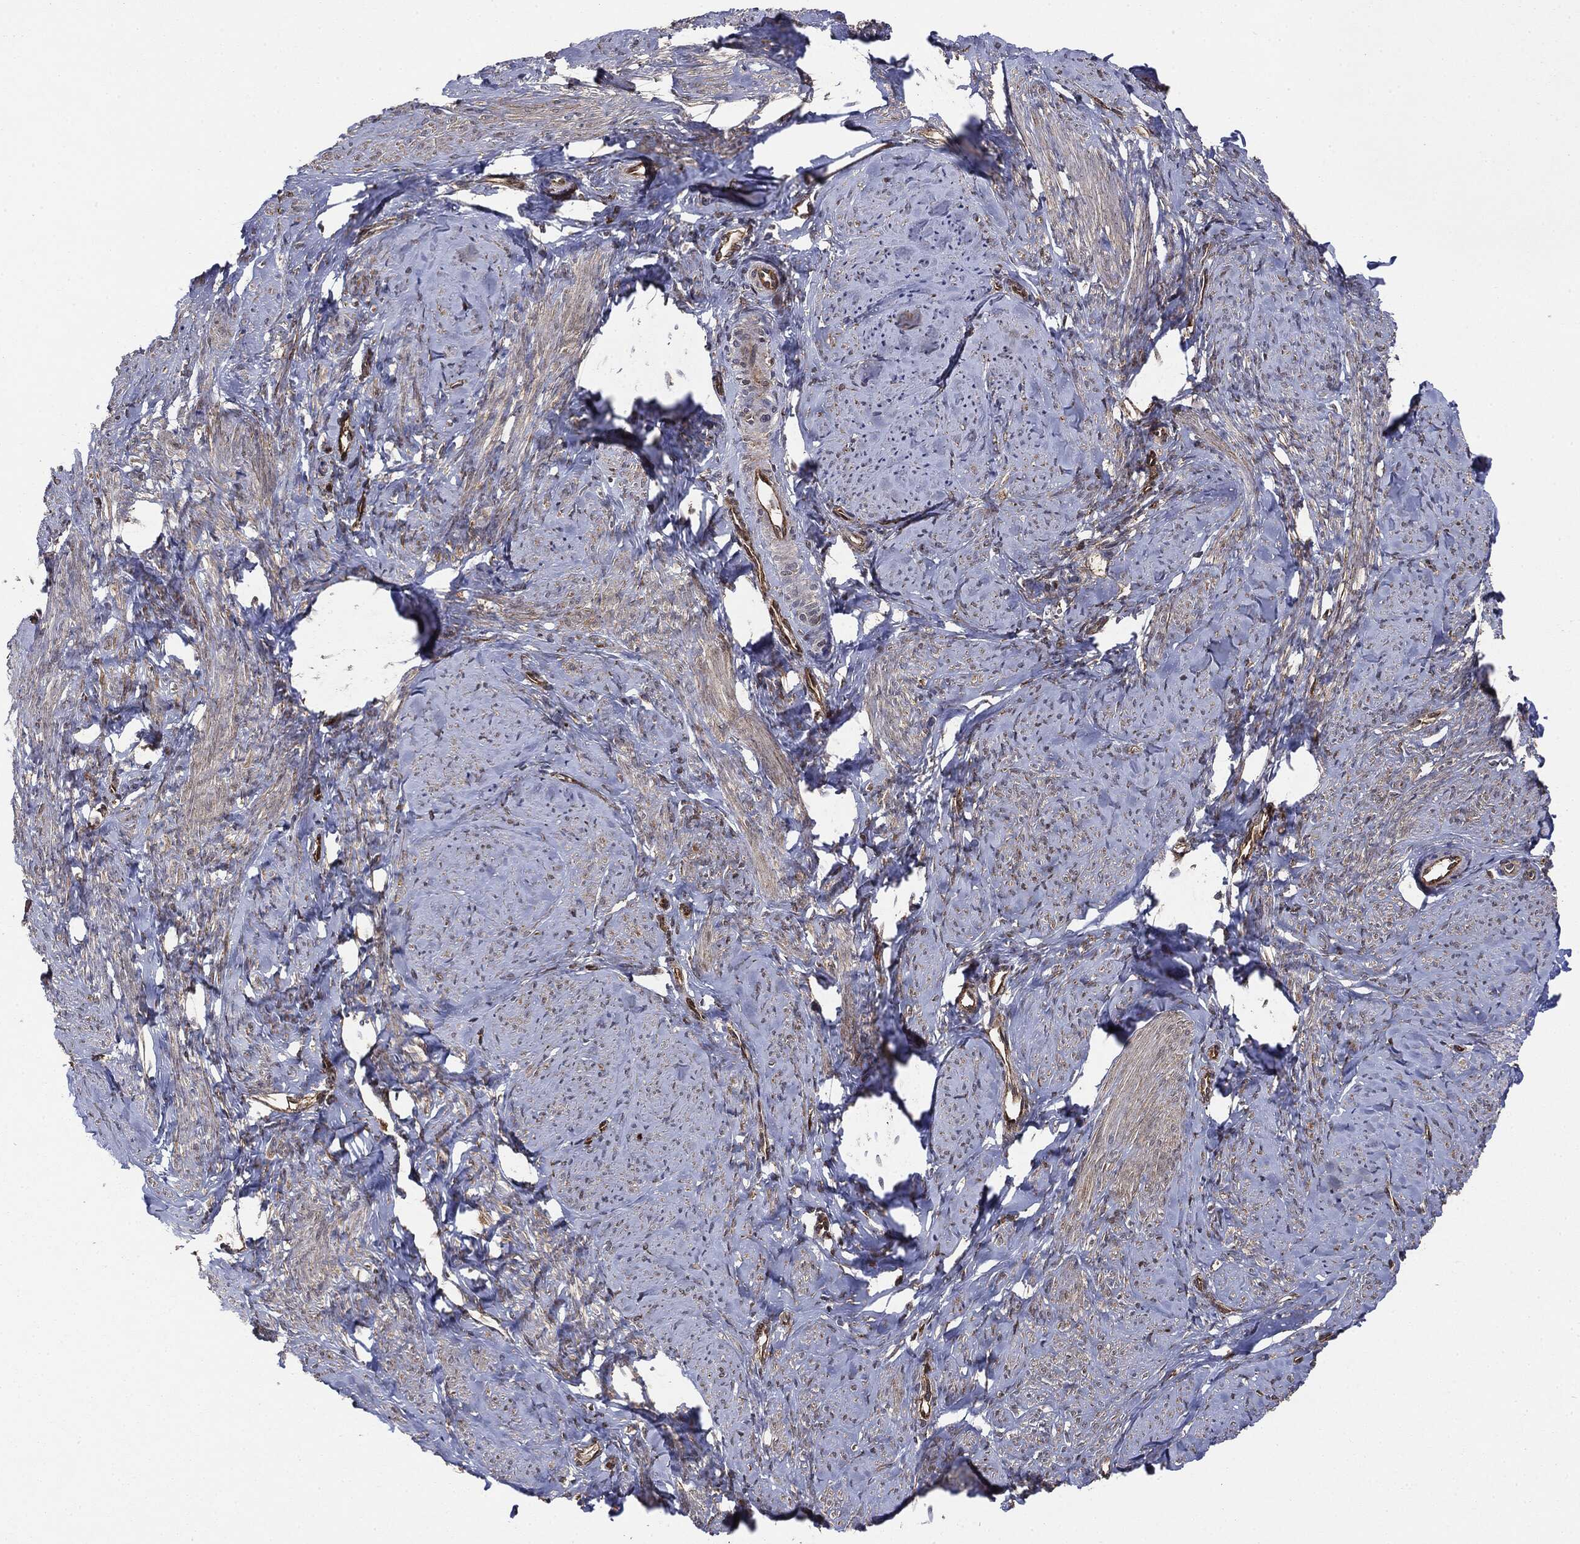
{"staining": {"intensity": "negative", "quantity": "none", "location": "none"}, "tissue": "smooth muscle", "cell_type": "Smooth muscle cells", "image_type": "normal", "snomed": [{"axis": "morphology", "description": "Normal tissue, NOS"}, {"axis": "topography", "description": "Smooth muscle"}], "caption": "Immunohistochemistry micrograph of benign human smooth muscle stained for a protein (brown), which reveals no expression in smooth muscle cells.", "gene": "NME1", "patient": {"sex": "female", "age": 48}}